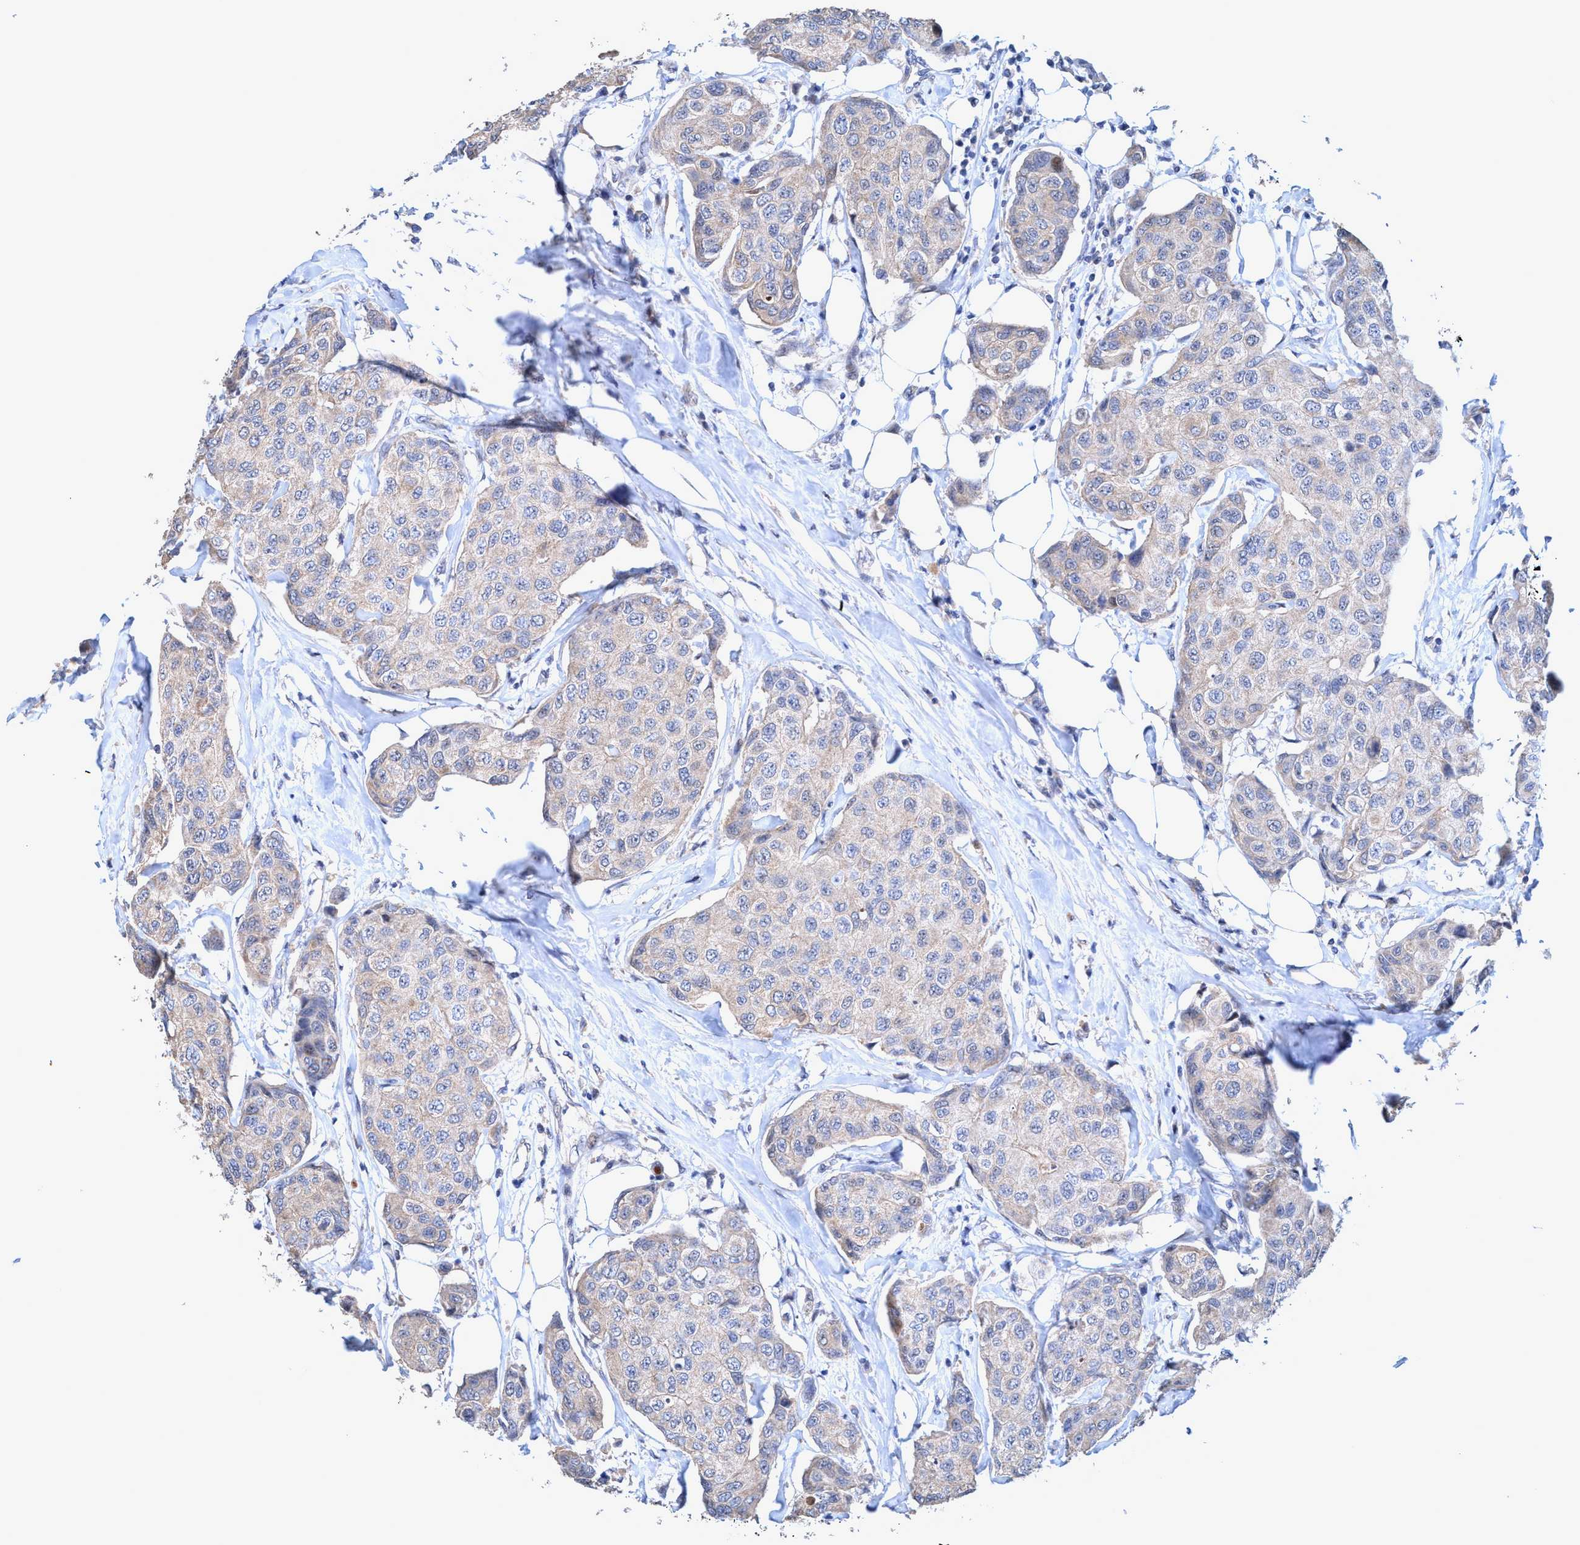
{"staining": {"intensity": "negative", "quantity": "none", "location": "none"}, "tissue": "breast cancer", "cell_type": "Tumor cells", "image_type": "cancer", "snomed": [{"axis": "morphology", "description": "Duct carcinoma"}, {"axis": "topography", "description": "Breast"}], "caption": "DAB (3,3'-diaminobenzidine) immunohistochemical staining of invasive ductal carcinoma (breast) shows no significant positivity in tumor cells.", "gene": "ZNF677", "patient": {"sex": "female", "age": 80}}